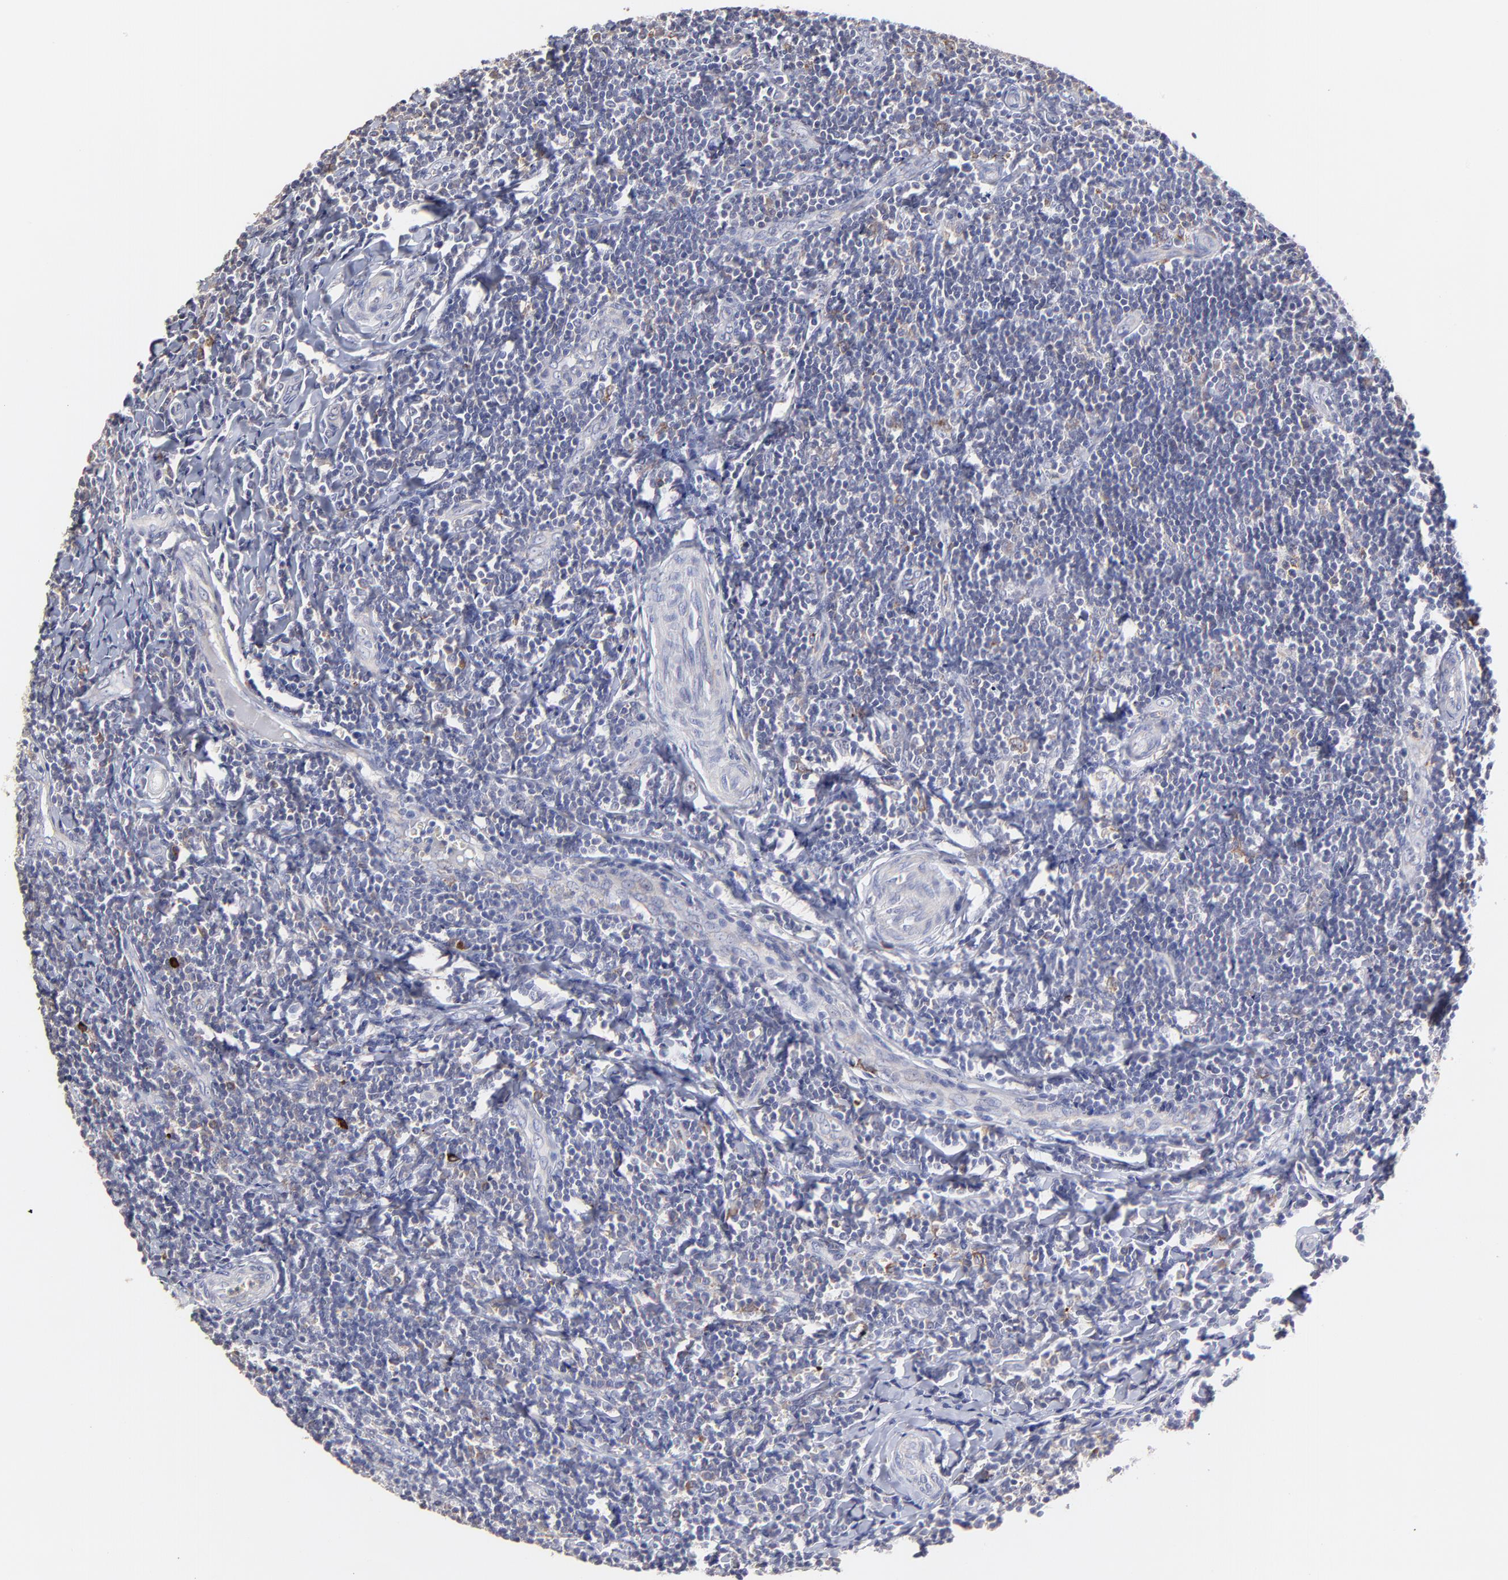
{"staining": {"intensity": "moderate", "quantity": ">75%", "location": "cytoplasmic/membranous"}, "tissue": "tonsil", "cell_type": "Germinal center cells", "image_type": "normal", "snomed": [{"axis": "morphology", "description": "Normal tissue, NOS"}, {"axis": "topography", "description": "Tonsil"}], "caption": "Immunohistochemistry of normal human tonsil reveals medium levels of moderate cytoplasmic/membranous positivity in about >75% of germinal center cells.", "gene": "GCSAM", "patient": {"sex": "male", "age": 20}}